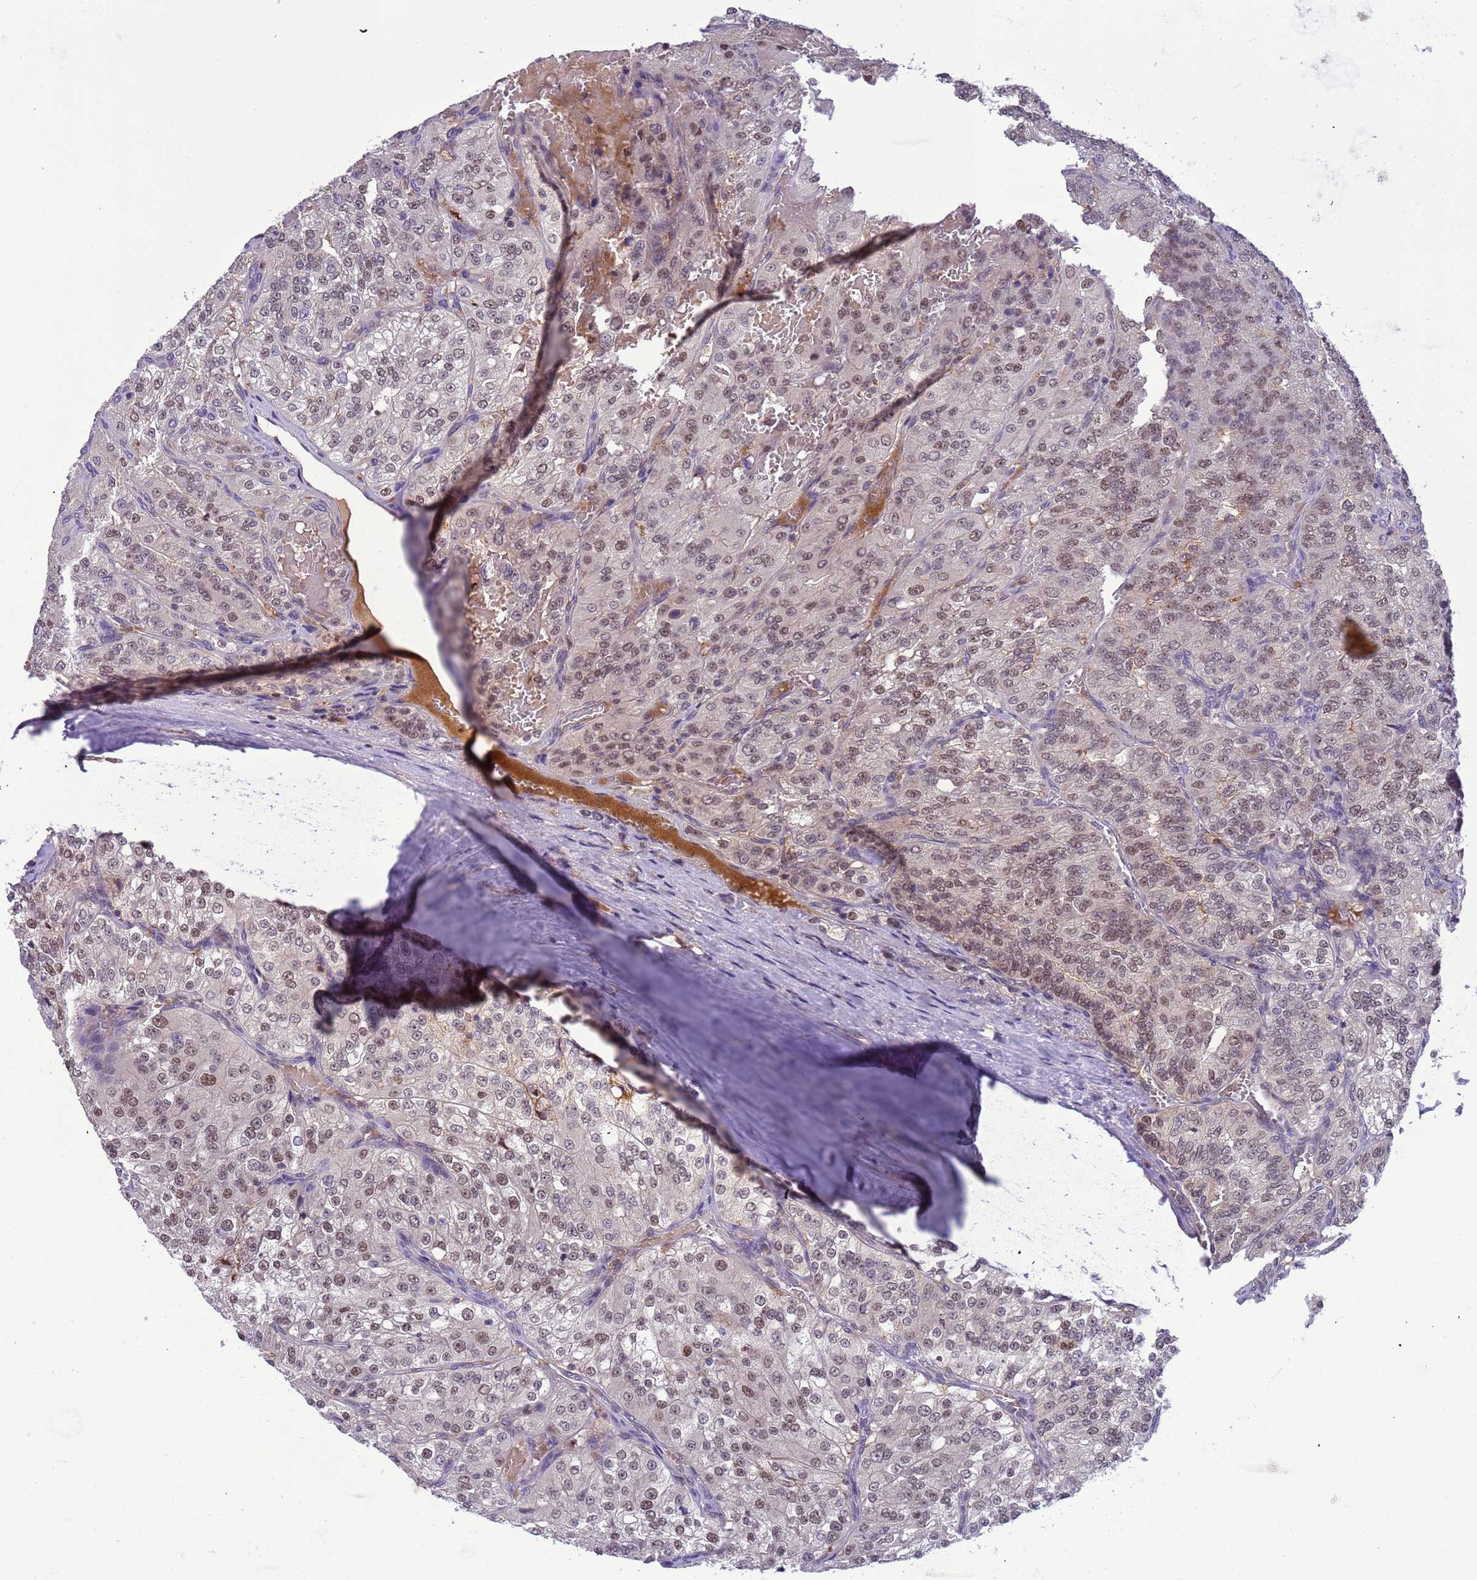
{"staining": {"intensity": "moderate", "quantity": ">75%", "location": "nuclear"}, "tissue": "renal cancer", "cell_type": "Tumor cells", "image_type": "cancer", "snomed": [{"axis": "morphology", "description": "Adenocarcinoma, NOS"}, {"axis": "topography", "description": "Kidney"}], "caption": "Immunohistochemistry image of renal cancer (adenocarcinoma) stained for a protein (brown), which exhibits medium levels of moderate nuclear expression in approximately >75% of tumor cells.", "gene": "CD53", "patient": {"sex": "female", "age": 63}}